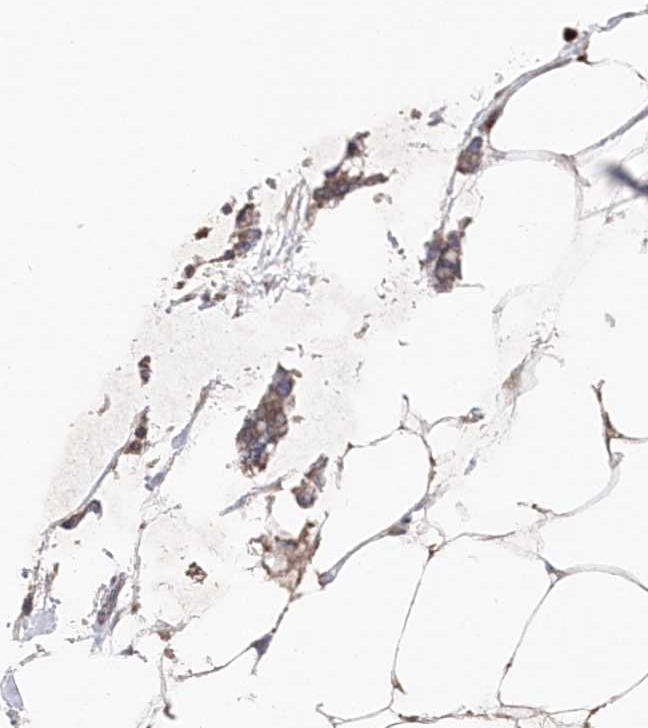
{"staining": {"intensity": "moderate", "quantity": ">75%", "location": "cytoplasmic/membranous"}, "tissue": "adipose tissue", "cell_type": "Adipocytes", "image_type": "normal", "snomed": [{"axis": "morphology", "description": "Normal tissue, NOS"}, {"axis": "morphology", "description": "Adenocarcinoma, NOS"}, {"axis": "topography", "description": "Colon"}, {"axis": "topography", "description": "Peripheral nerve tissue"}], "caption": "This is a micrograph of immunohistochemistry (IHC) staining of unremarkable adipose tissue, which shows moderate expression in the cytoplasmic/membranous of adipocytes.", "gene": "ASNSD1", "patient": {"sex": "male", "age": 14}}